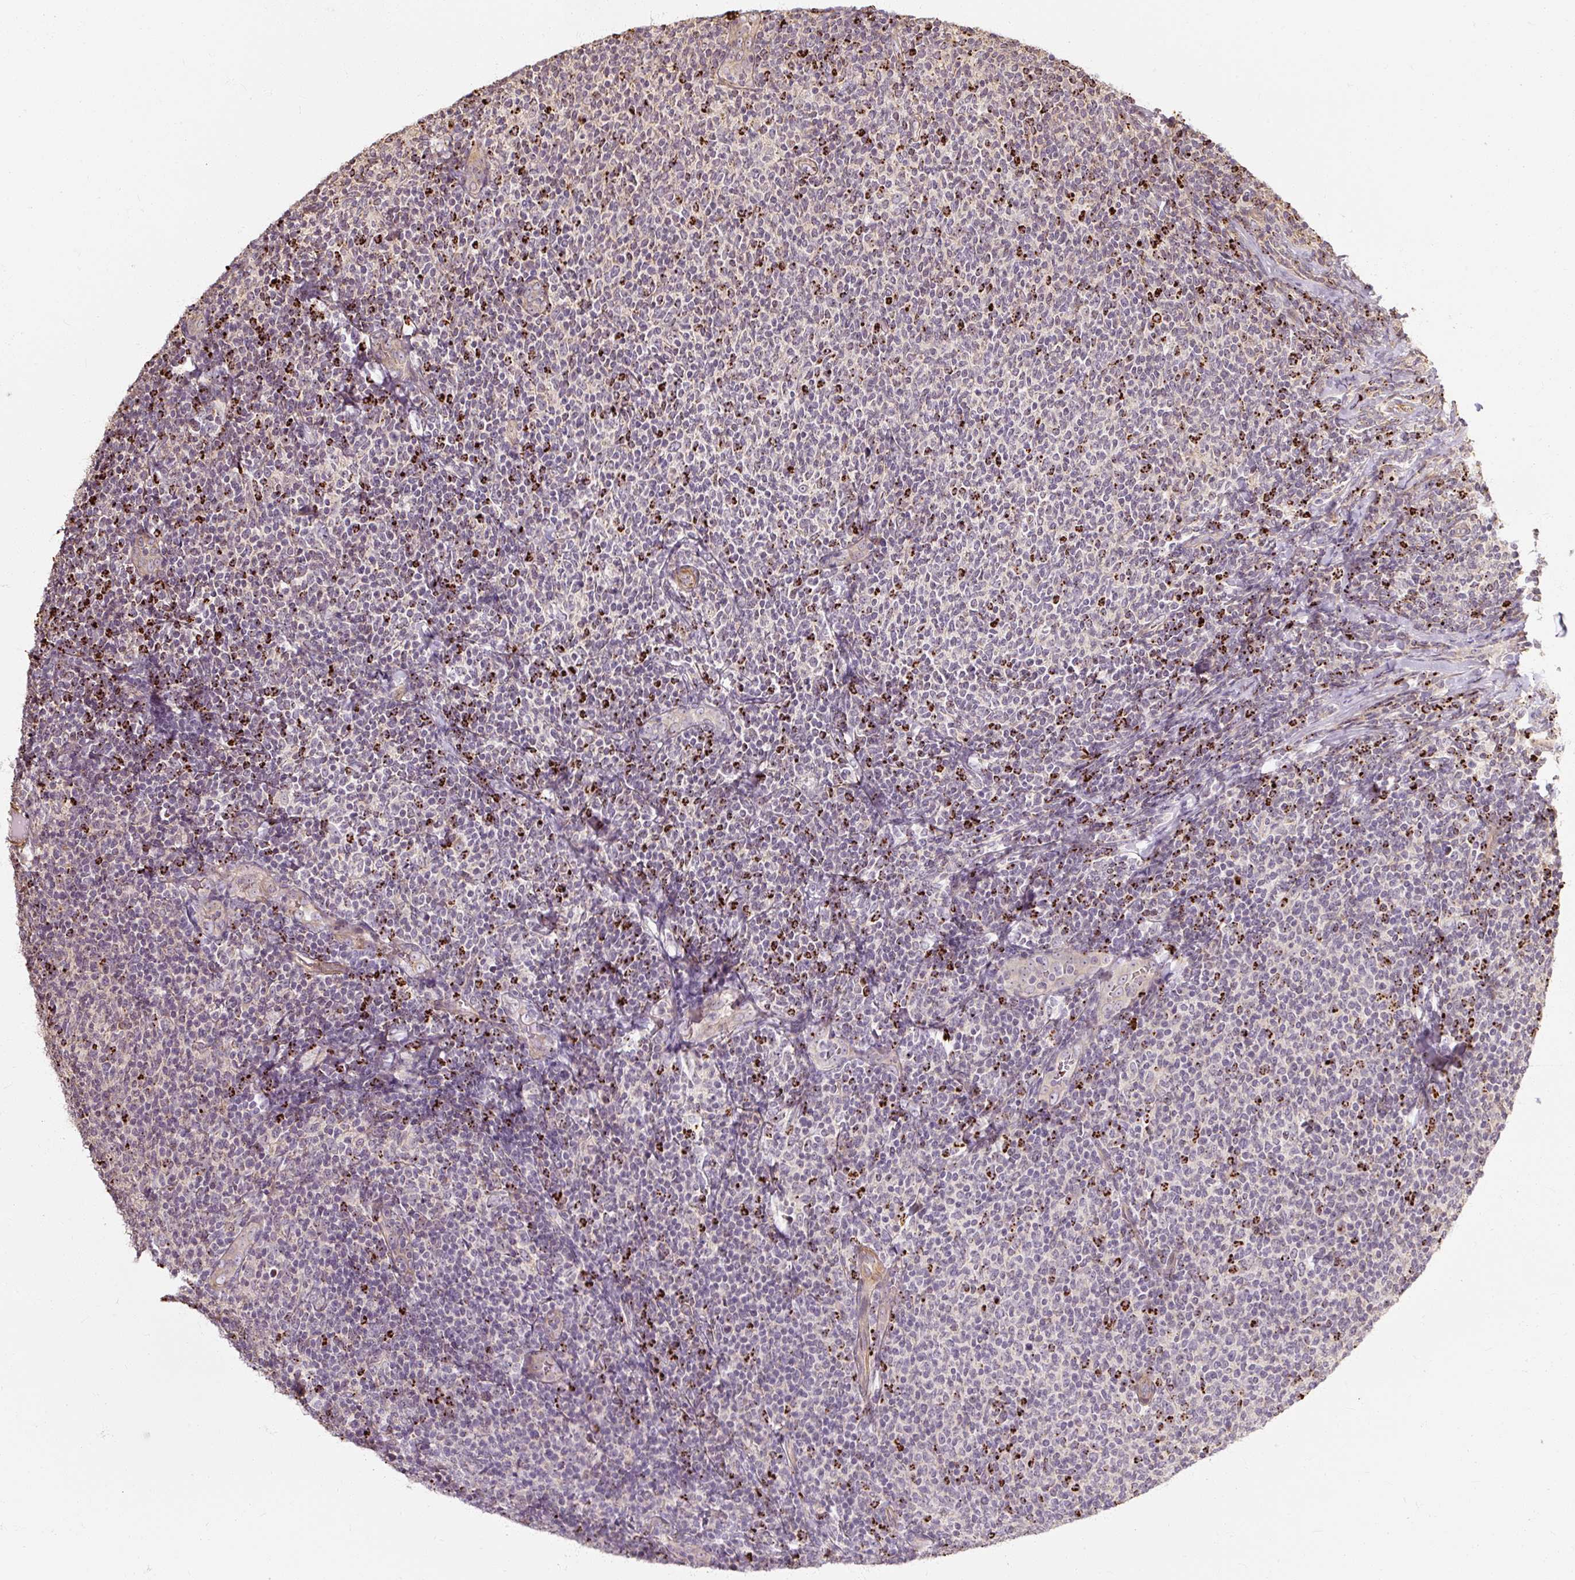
{"staining": {"intensity": "strong", "quantity": "25%-75%", "location": "cytoplasmic/membranous"}, "tissue": "lymphoma", "cell_type": "Tumor cells", "image_type": "cancer", "snomed": [{"axis": "morphology", "description": "Malignant lymphoma, non-Hodgkin's type, Low grade"}, {"axis": "topography", "description": "Lymph node"}], "caption": "Brown immunohistochemical staining in human malignant lymphoma, non-Hodgkin's type (low-grade) exhibits strong cytoplasmic/membranous expression in approximately 25%-75% of tumor cells.", "gene": "RB1CC1", "patient": {"sex": "male", "age": 52}}